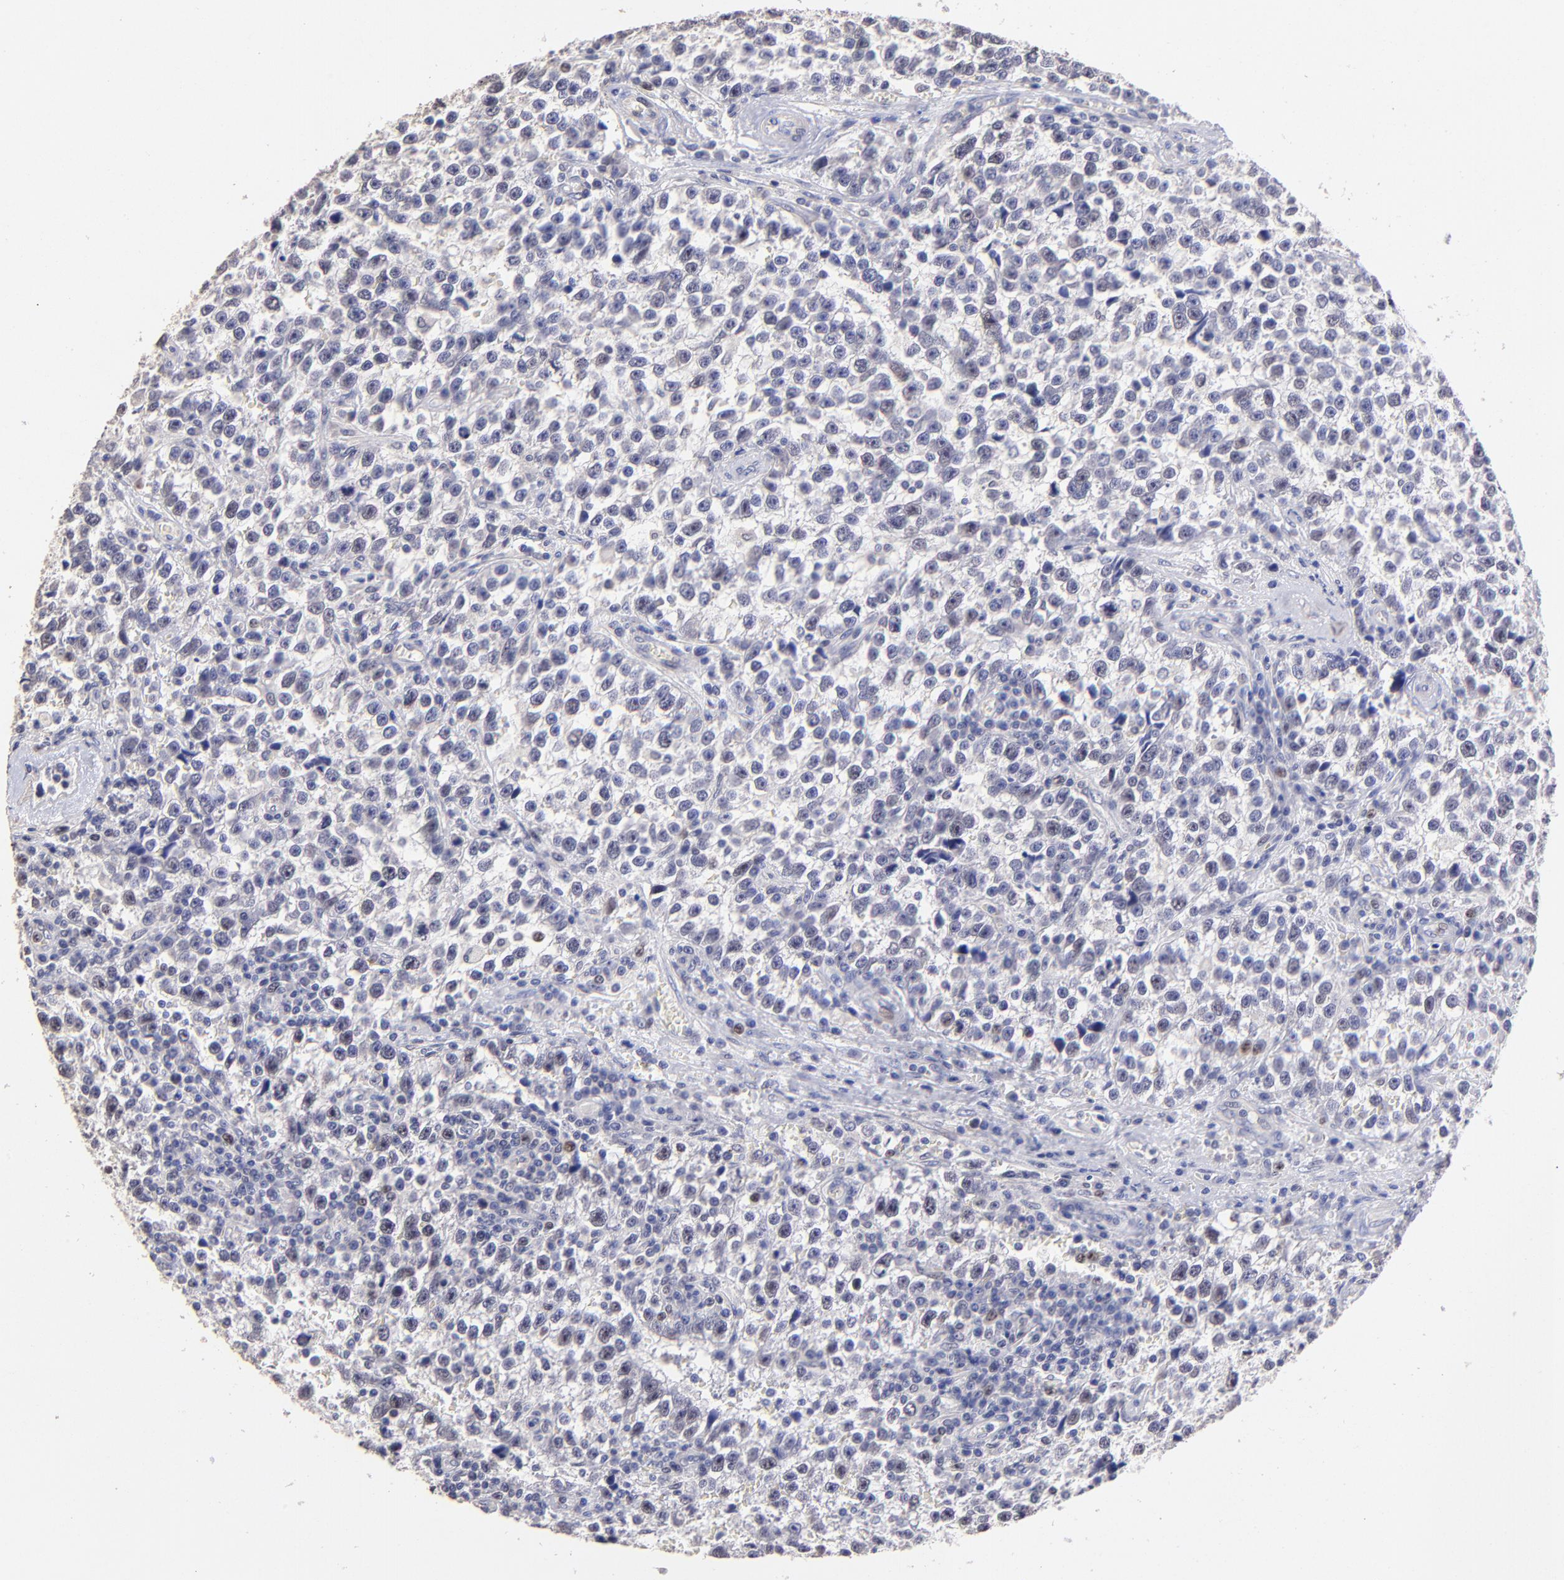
{"staining": {"intensity": "weak", "quantity": "<25%", "location": "nuclear"}, "tissue": "testis cancer", "cell_type": "Tumor cells", "image_type": "cancer", "snomed": [{"axis": "morphology", "description": "Seminoma, NOS"}, {"axis": "topography", "description": "Testis"}], "caption": "Tumor cells show no significant protein staining in testis cancer (seminoma).", "gene": "DNMT1", "patient": {"sex": "male", "age": 38}}